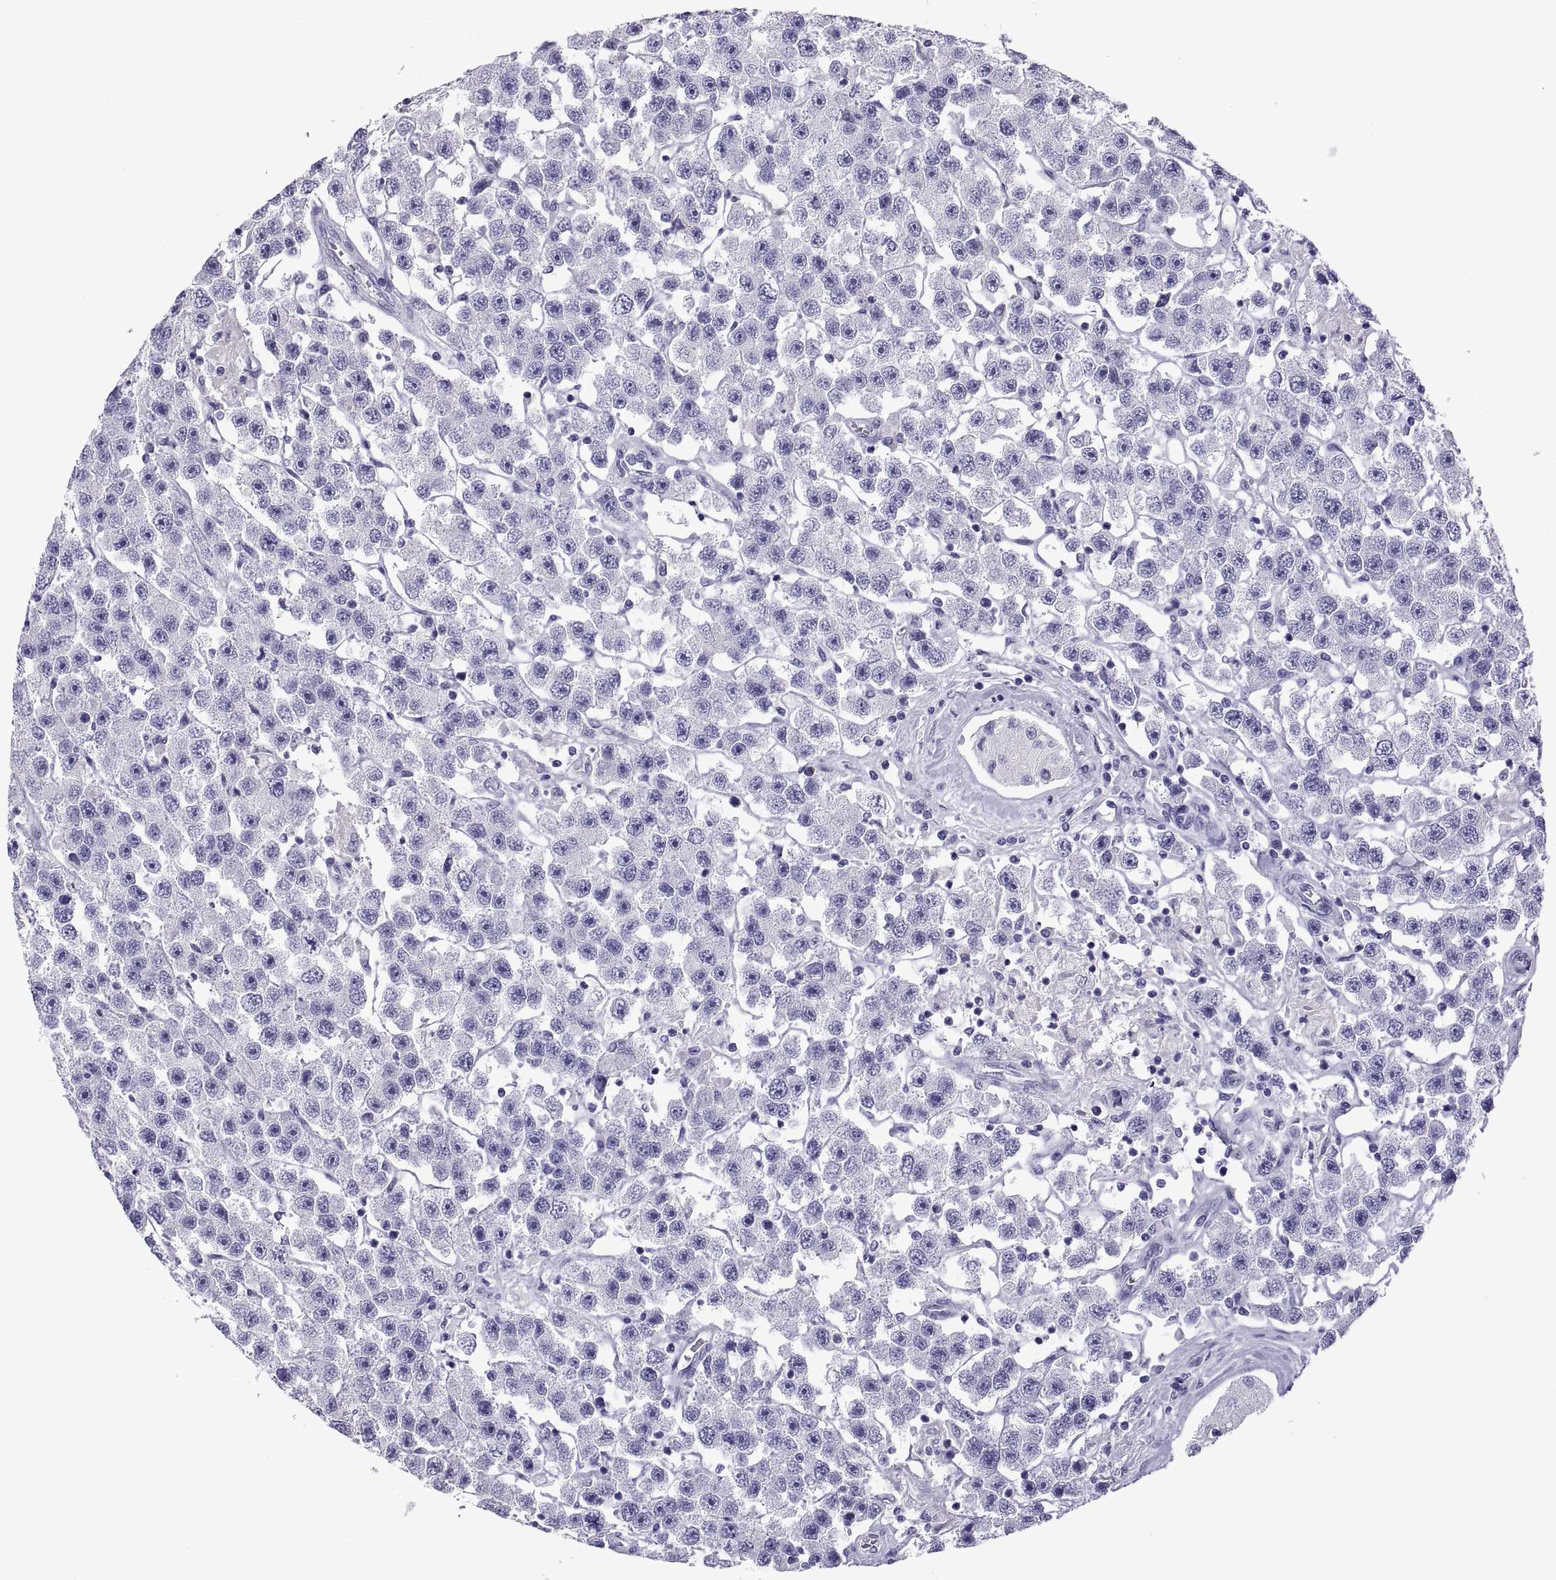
{"staining": {"intensity": "negative", "quantity": "none", "location": "none"}, "tissue": "testis cancer", "cell_type": "Tumor cells", "image_type": "cancer", "snomed": [{"axis": "morphology", "description": "Seminoma, NOS"}, {"axis": "topography", "description": "Testis"}], "caption": "A photomicrograph of seminoma (testis) stained for a protein reveals no brown staining in tumor cells.", "gene": "SPDYE1", "patient": {"sex": "male", "age": 45}}